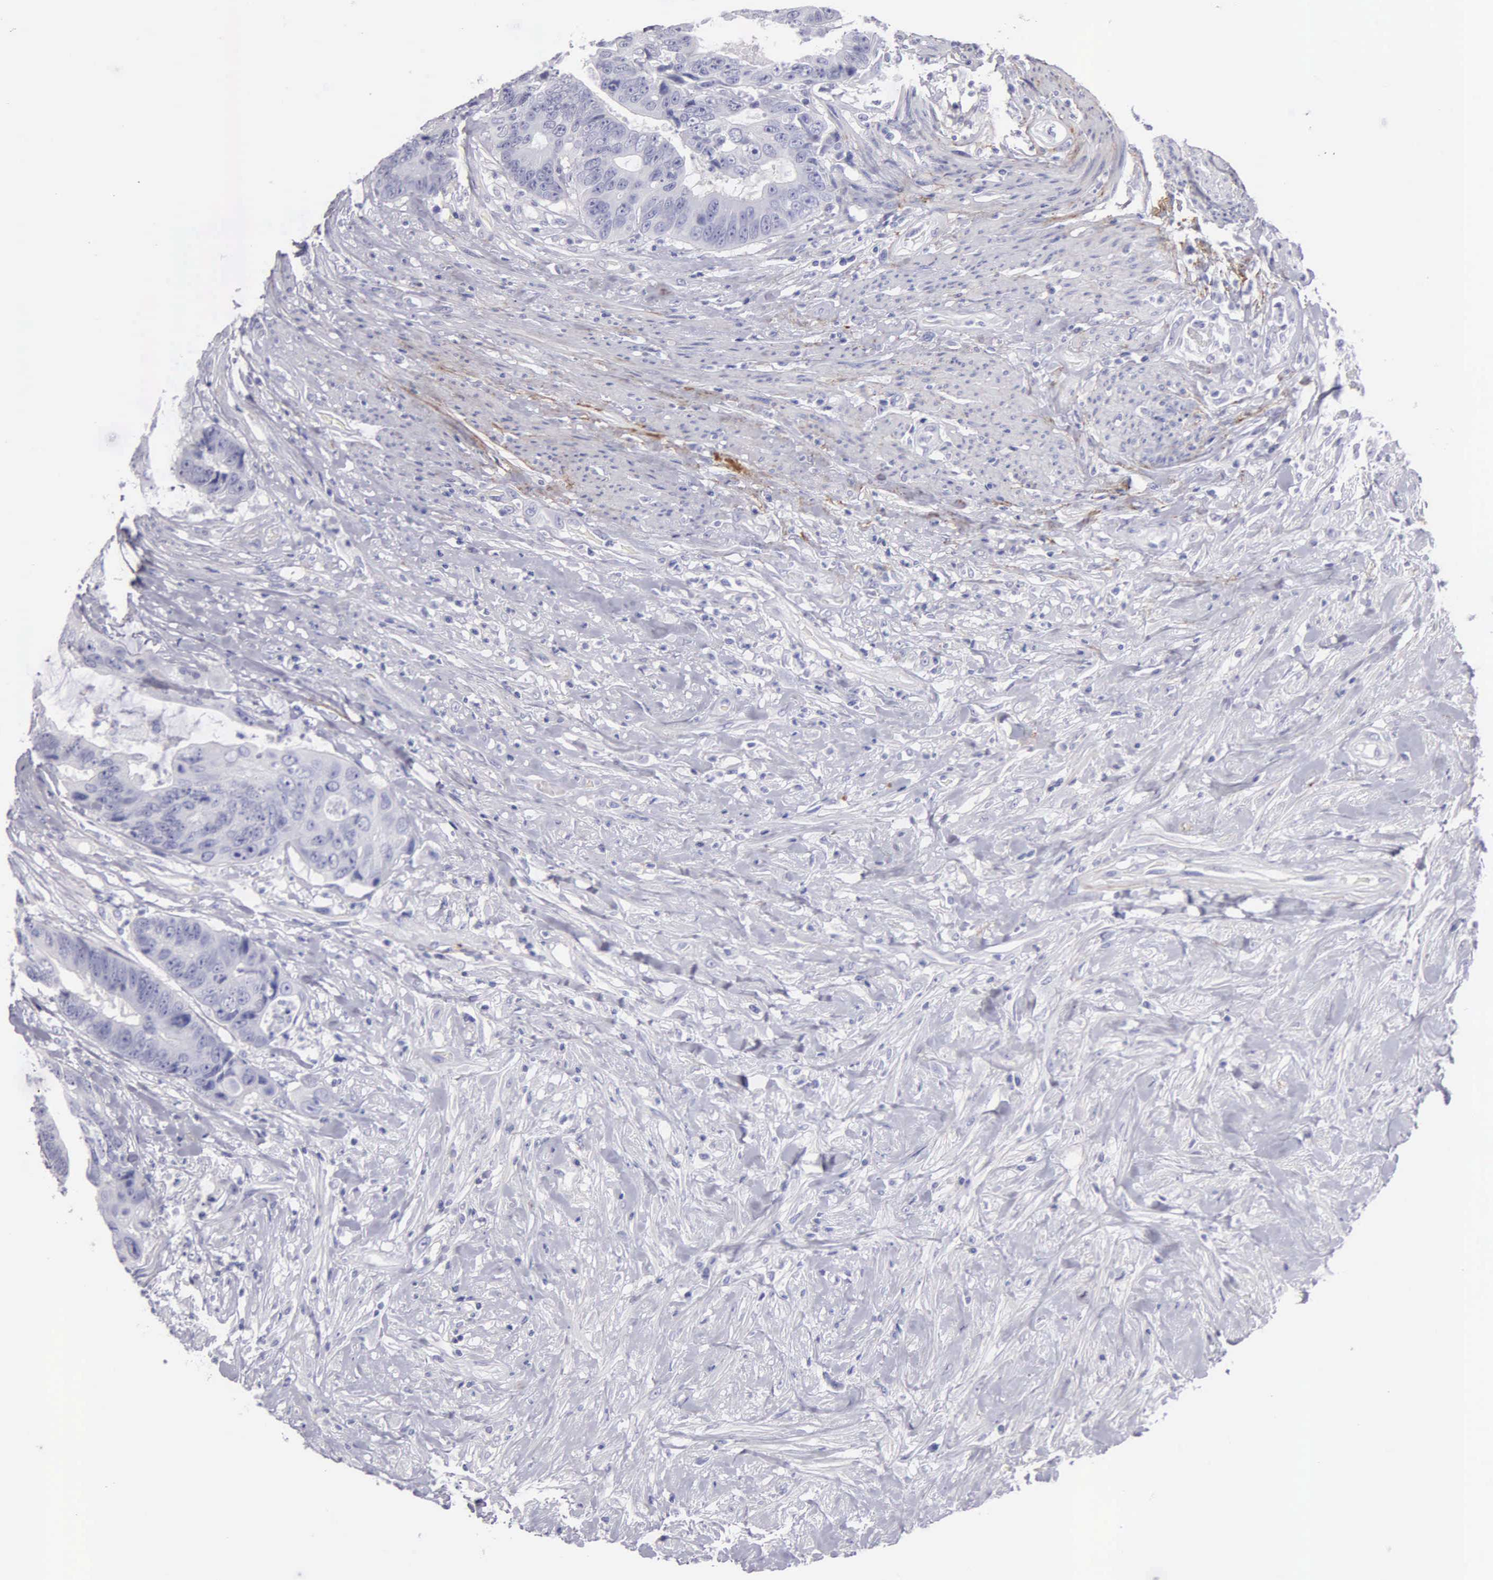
{"staining": {"intensity": "negative", "quantity": "none", "location": "none"}, "tissue": "colorectal cancer", "cell_type": "Tumor cells", "image_type": "cancer", "snomed": [{"axis": "morphology", "description": "Adenocarcinoma, NOS"}, {"axis": "topography", "description": "Rectum"}], "caption": "Tumor cells show no significant positivity in colorectal cancer.", "gene": "FBLN5", "patient": {"sex": "female", "age": 65}}